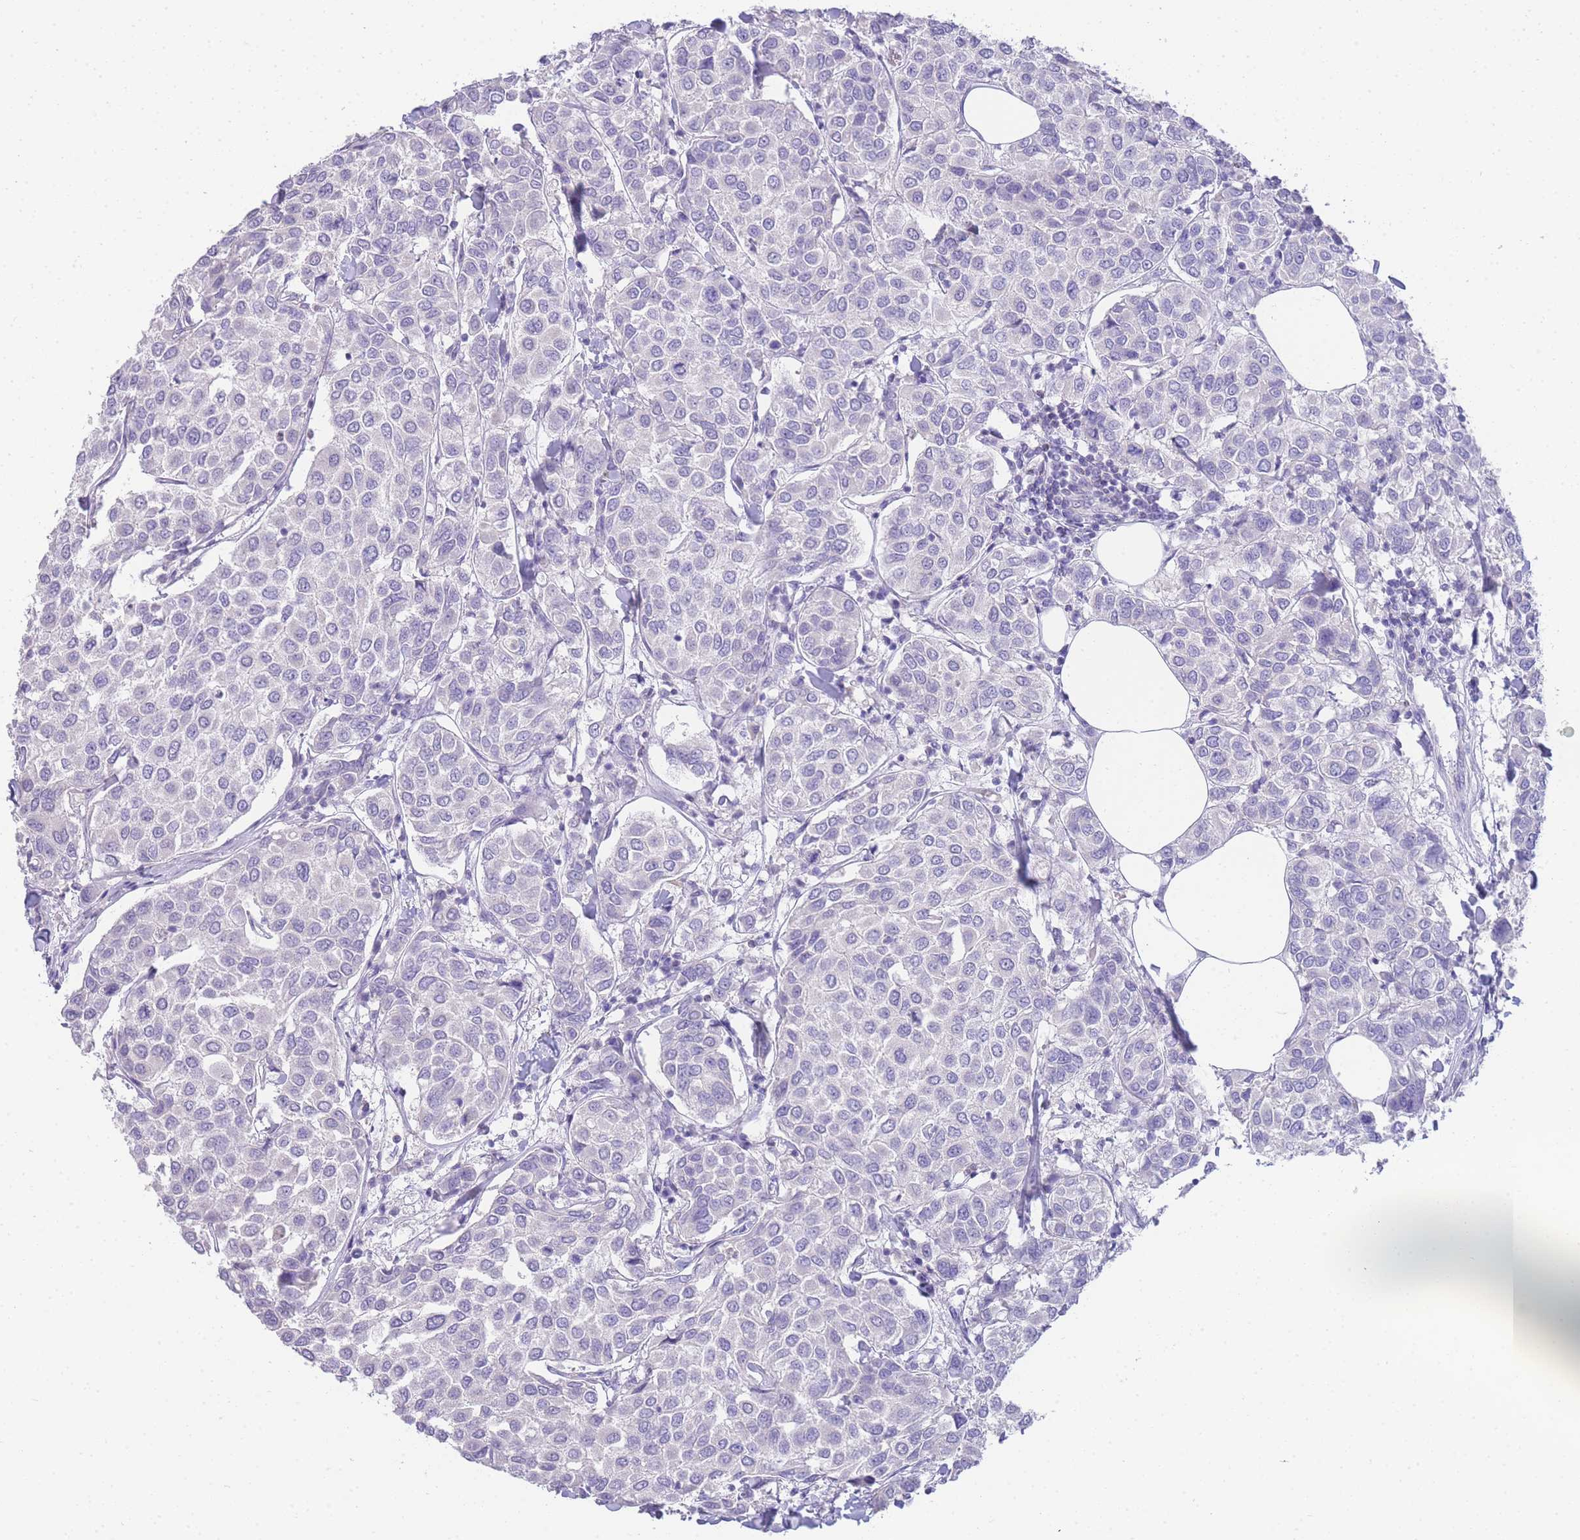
{"staining": {"intensity": "negative", "quantity": "none", "location": "none"}, "tissue": "breast cancer", "cell_type": "Tumor cells", "image_type": "cancer", "snomed": [{"axis": "morphology", "description": "Duct carcinoma"}, {"axis": "topography", "description": "Breast"}], "caption": "Immunohistochemical staining of human breast cancer (infiltrating ductal carcinoma) displays no significant positivity in tumor cells.", "gene": "DPP4", "patient": {"sex": "female", "age": 55}}